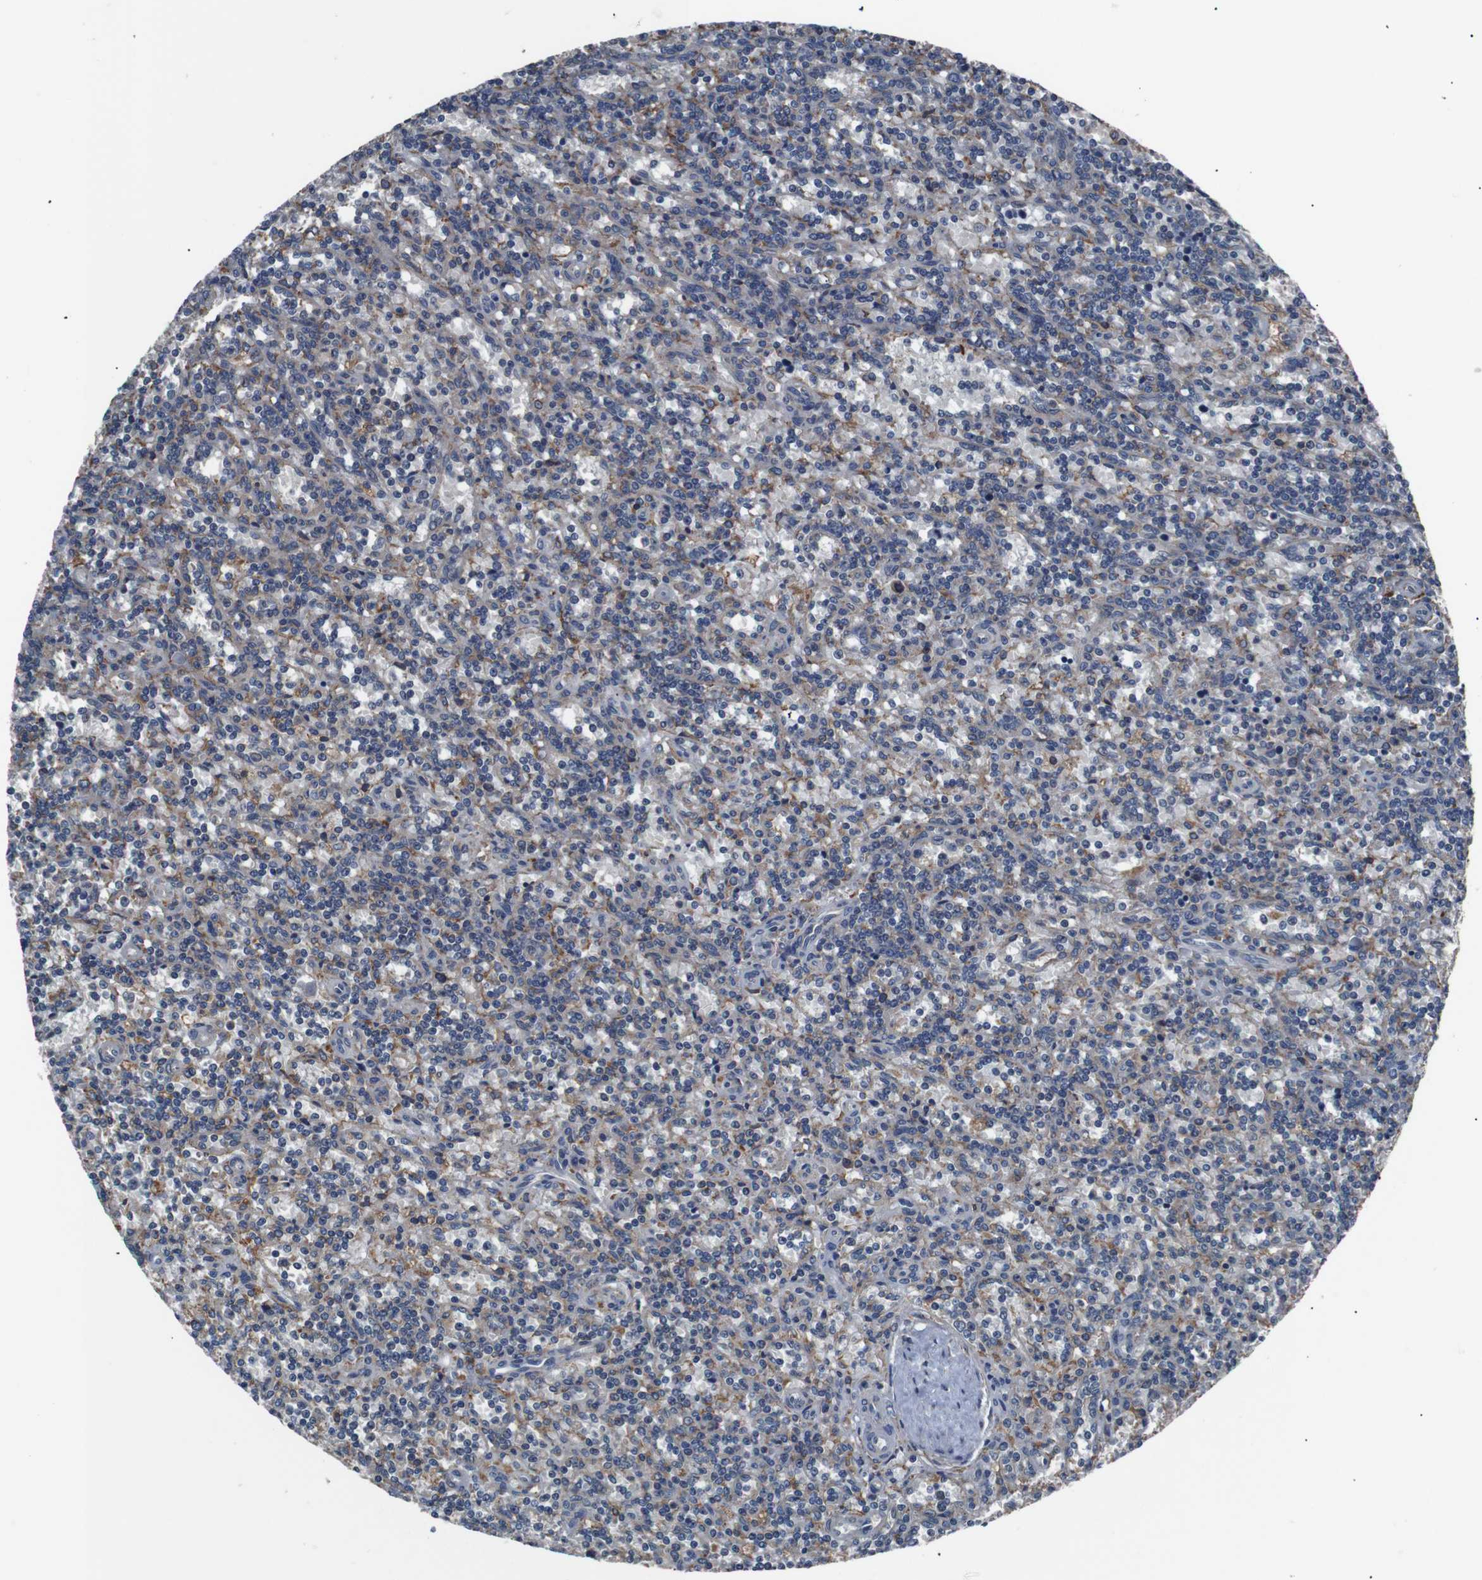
{"staining": {"intensity": "moderate", "quantity": "25%-75%", "location": "cytoplasmic/membranous"}, "tissue": "lymphoma", "cell_type": "Tumor cells", "image_type": "cancer", "snomed": [{"axis": "morphology", "description": "Malignant lymphoma, non-Hodgkin's type, Low grade"}, {"axis": "topography", "description": "Spleen"}], "caption": "DAB immunohistochemical staining of human low-grade malignant lymphoma, non-Hodgkin's type reveals moderate cytoplasmic/membranous protein staining in approximately 25%-75% of tumor cells.", "gene": "SIGMAR1", "patient": {"sex": "male", "age": 73}}